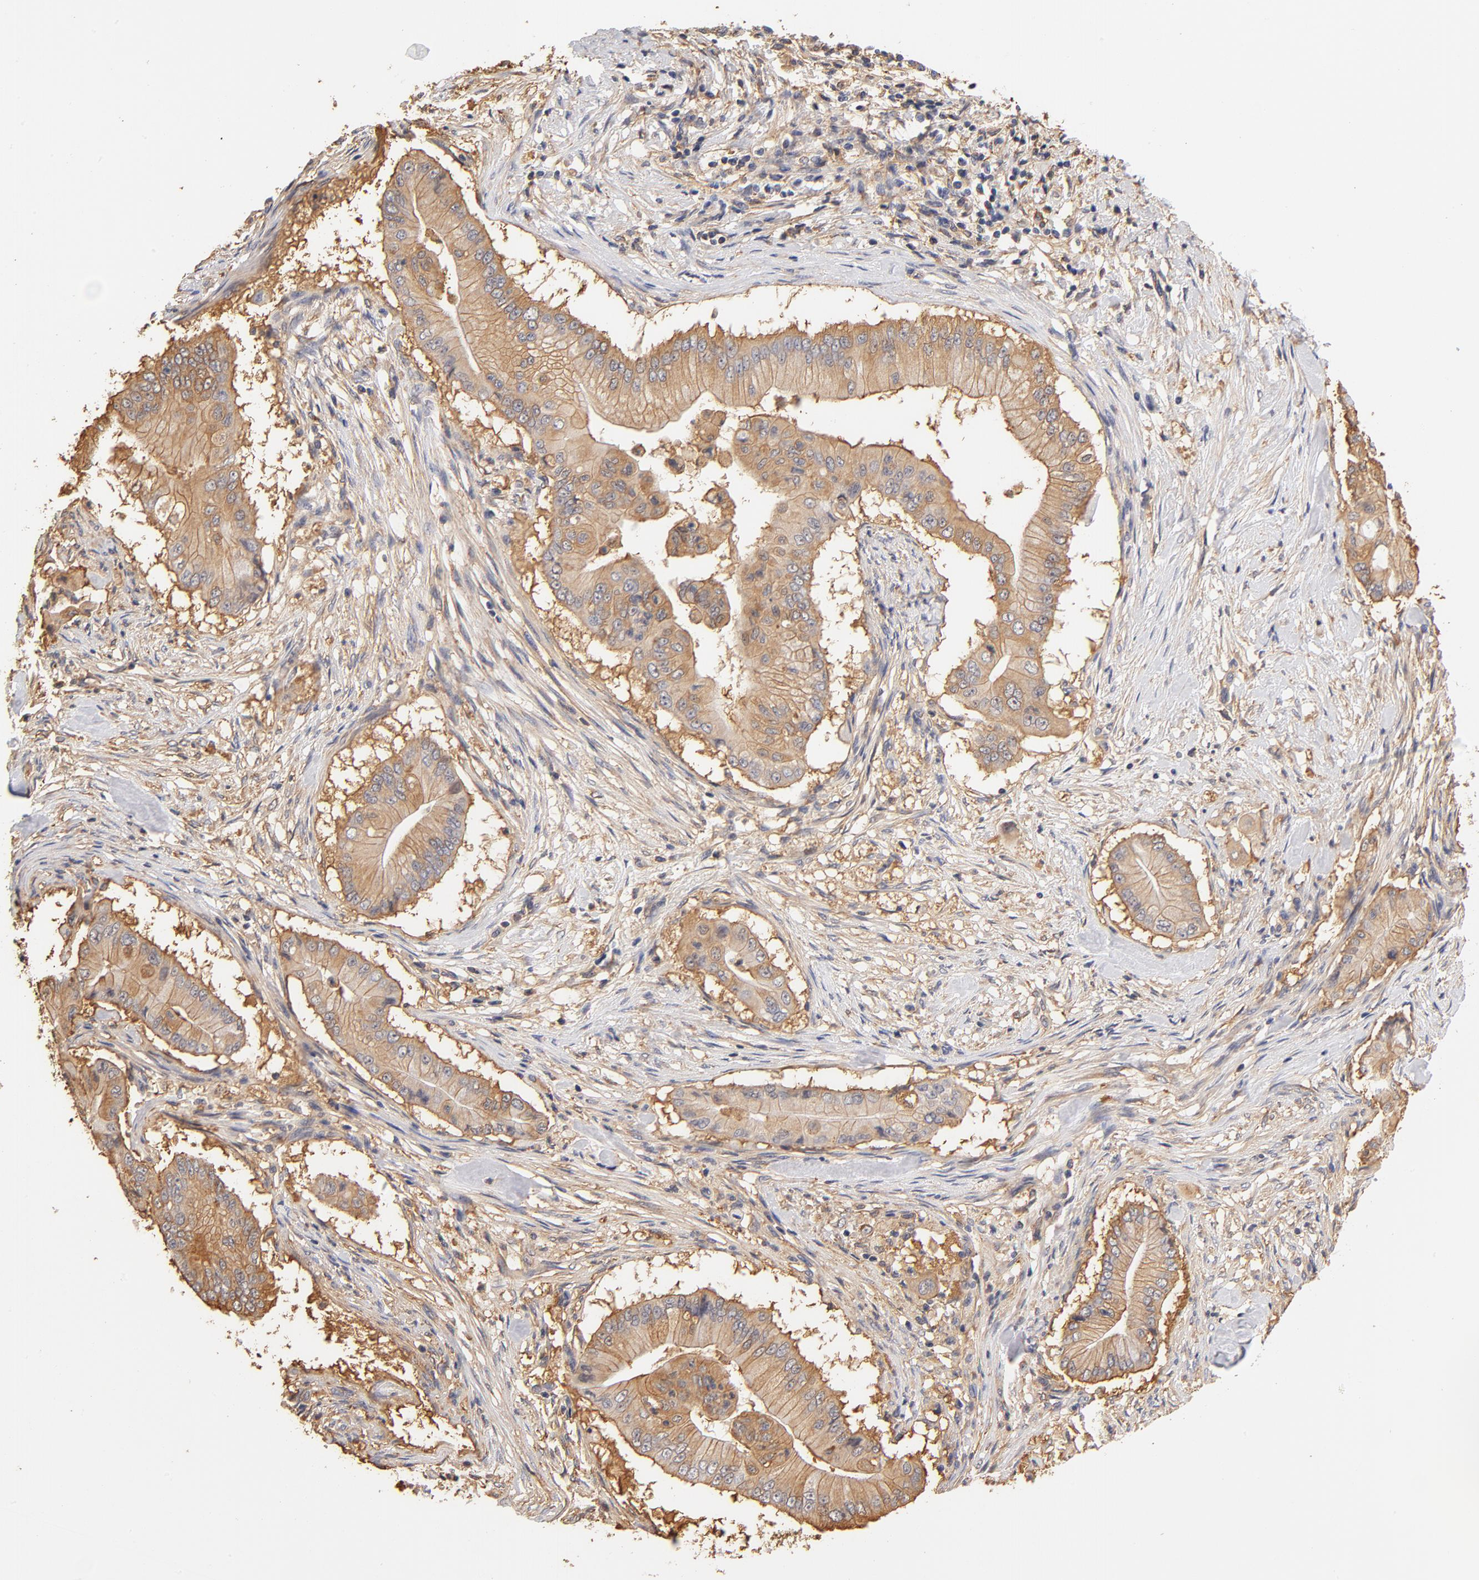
{"staining": {"intensity": "weak", "quantity": "25%-75%", "location": "cytoplasmic/membranous"}, "tissue": "pancreatic cancer", "cell_type": "Tumor cells", "image_type": "cancer", "snomed": [{"axis": "morphology", "description": "Adenocarcinoma, NOS"}, {"axis": "topography", "description": "Pancreas"}], "caption": "Tumor cells demonstrate low levels of weak cytoplasmic/membranous staining in approximately 25%-75% of cells in human pancreatic adenocarcinoma.", "gene": "FCMR", "patient": {"sex": "male", "age": 62}}